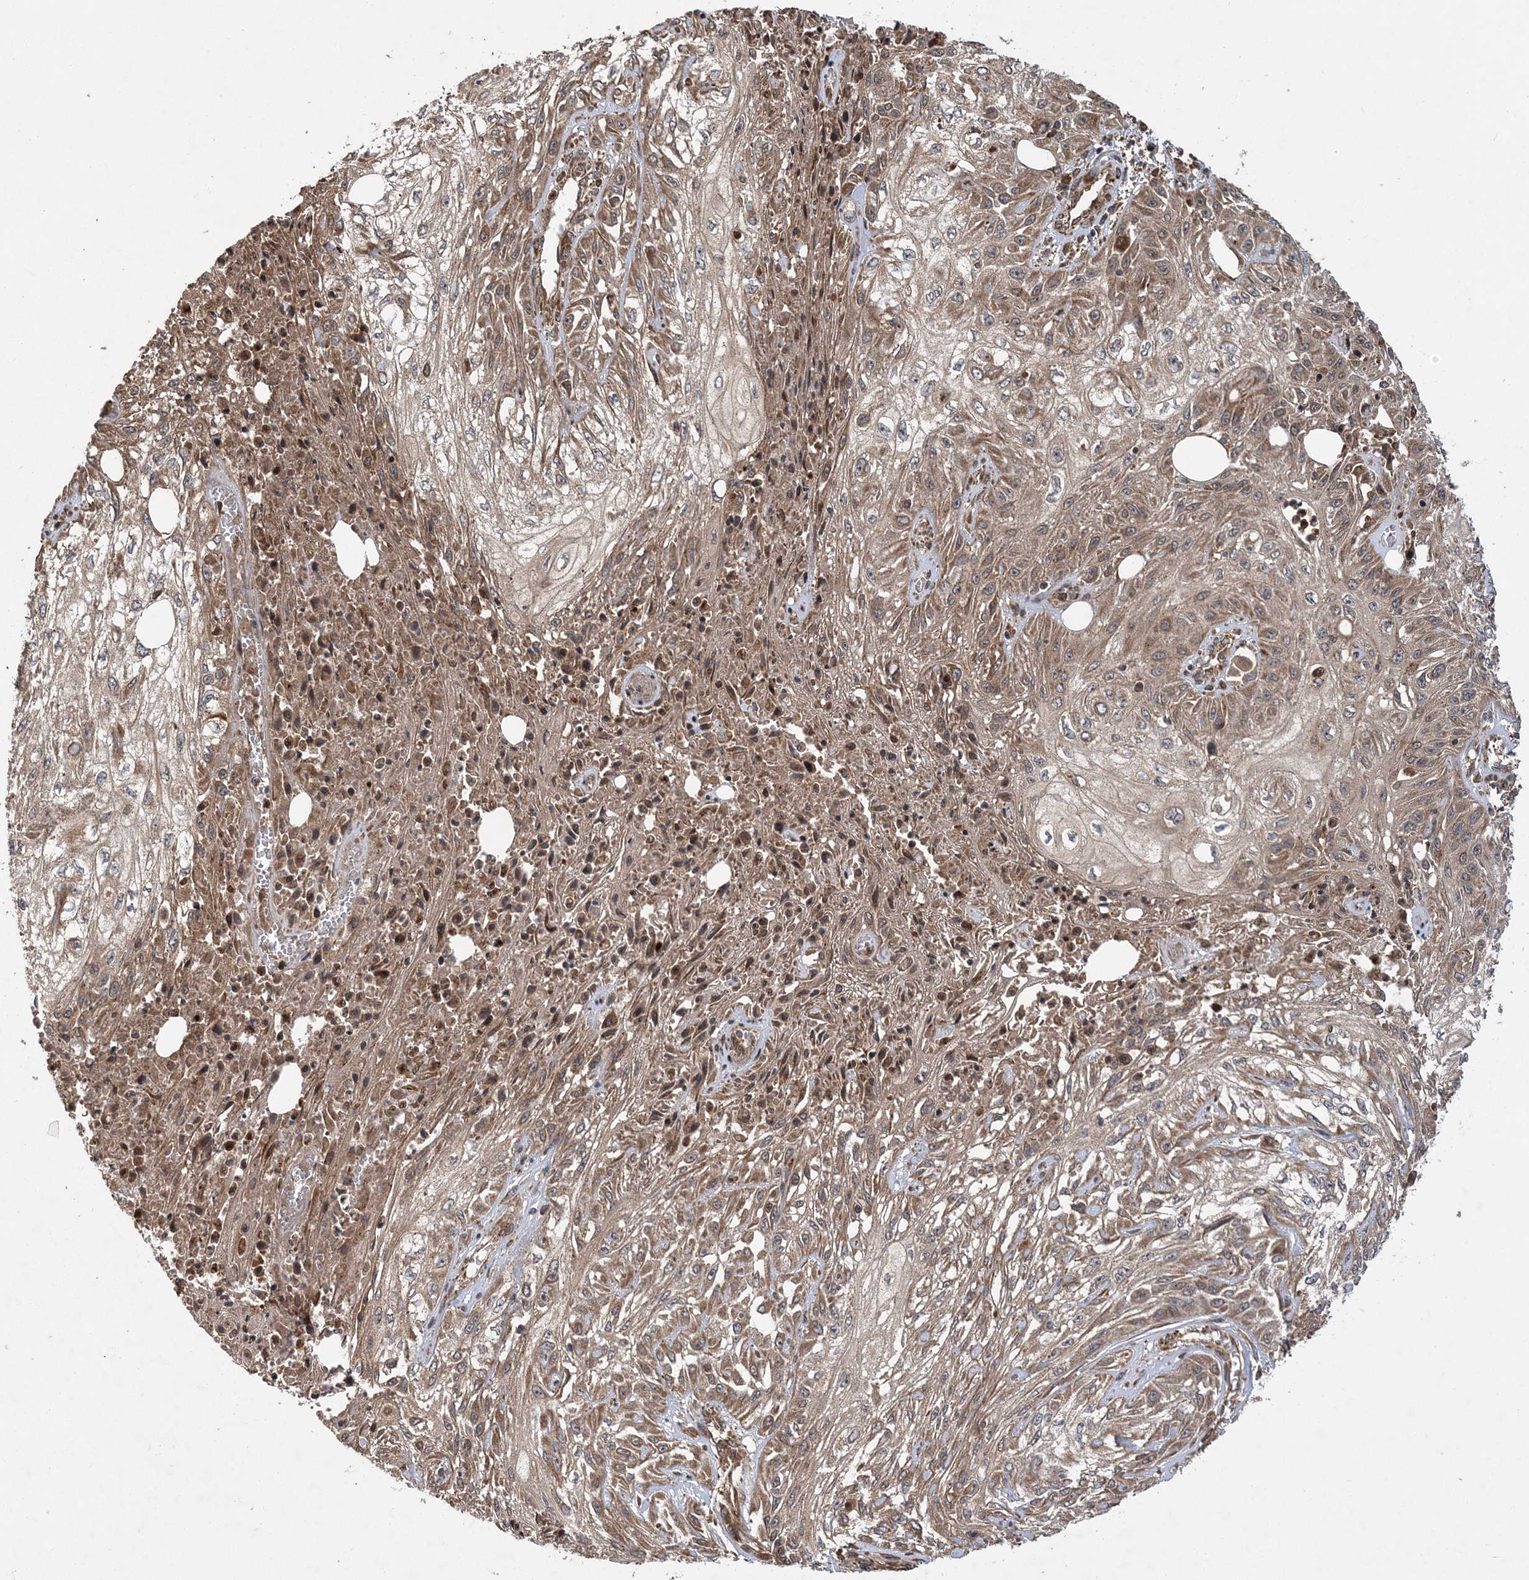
{"staining": {"intensity": "moderate", "quantity": ">75%", "location": "cytoplasmic/membranous"}, "tissue": "skin cancer", "cell_type": "Tumor cells", "image_type": "cancer", "snomed": [{"axis": "morphology", "description": "Squamous cell carcinoma, NOS"}, {"axis": "morphology", "description": "Squamous cell carcinoma, metastatic, NOS"}, {"axis": "topography", "description": "Skin"}, {"axis": "topography", "description": "Lymph node"}], "caption": "A photomicrograph of human skin squamous cell carcinoma stained for a protein displays moderate cytoplasmic/membranous brown staining in tumor cells. The protein of interest is shown in brown color, while the nuclei are stained blue.", "gene": "ATG3", "patient": {"sex": "male", "age": 75}}